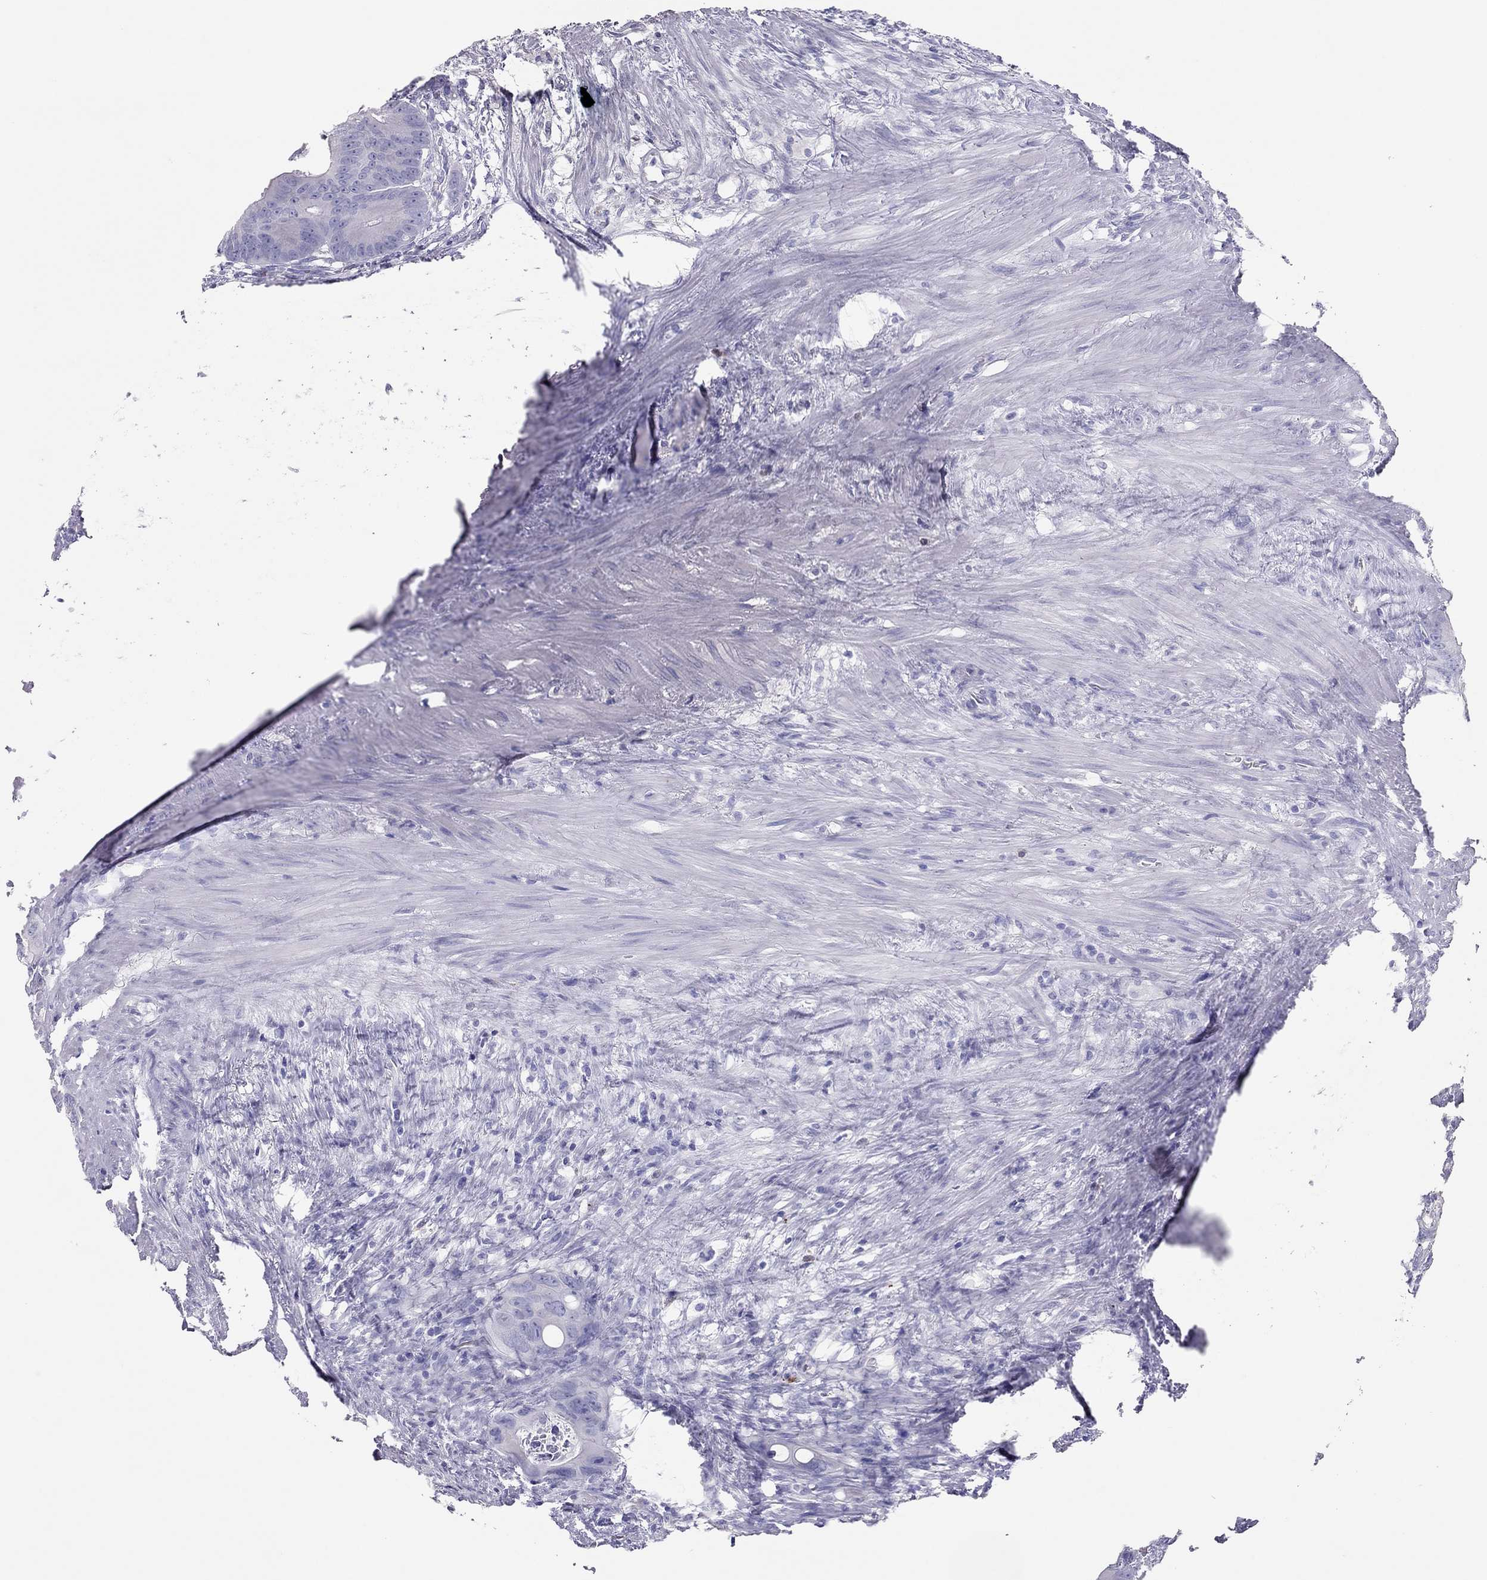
{"staining": {"intensity": "negative", "quantity": "none", "location": "none"}, "tissue": "colorectal cancer", "cell_type": "Tumor cells", "image_type": "cancer", "snomed": [{"axis": "morphology", "description": "Adenocarcinoma, NOS"}, {"axis": "topography", "description": "Rectum"}], "caption": "Tumor cells show no significant positivity in adenocarcinoma (colorectal). (Stains: DAB immunohistochemistry (IHC) with hematoxylin counter stain, Microscopy: brightfield microscopy at high magnification).", "gene": "TSHB", "patient": {"sex": "male", "age": 64}}